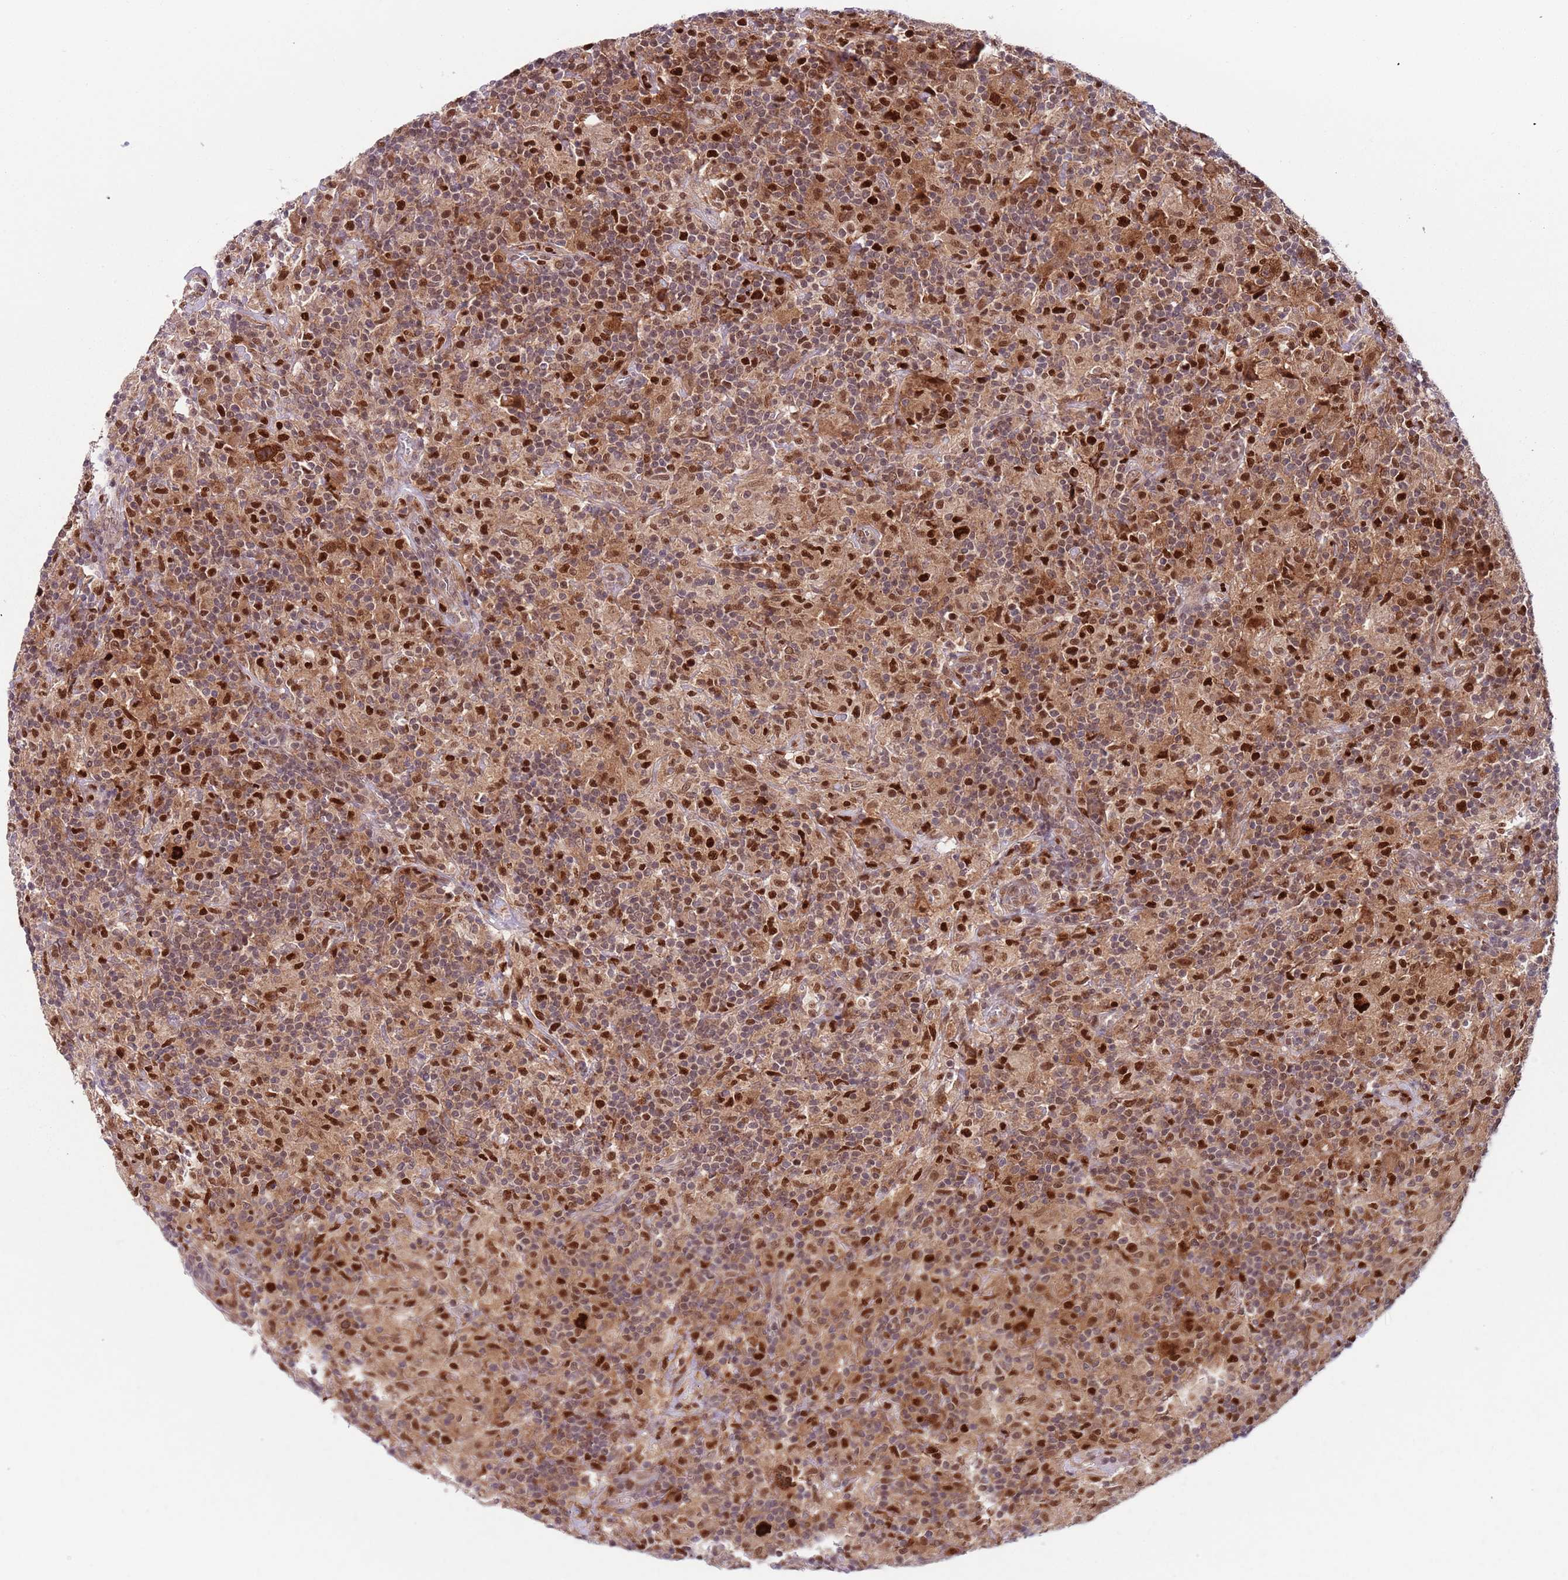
{"staining": {"intensity": "strong", "quantity": ">75%", "location": "cytoplasmic/membranous,nuclear"}, "tissue": "lymphoma", "cell_type": "Tumor cells", "image_type": "cancer", "snomed": [{"axis": "morphology", "description": "Hodgkin's disease, NOS"}, {"axis": "topography", "description": "Lymph node"}], "caption": "IHC image of neoplastic tissue: lymphoma stained using immunohistochemistry displays high levels of strong protein expression localized specifically in the cytoplasmic/membranous and nuclear of tumor cells, appearing as a cytoplasmic/membranous and nuclear brown color.", "gene": "RMND5B", "patient": {"sex": "male", "age": 70}}